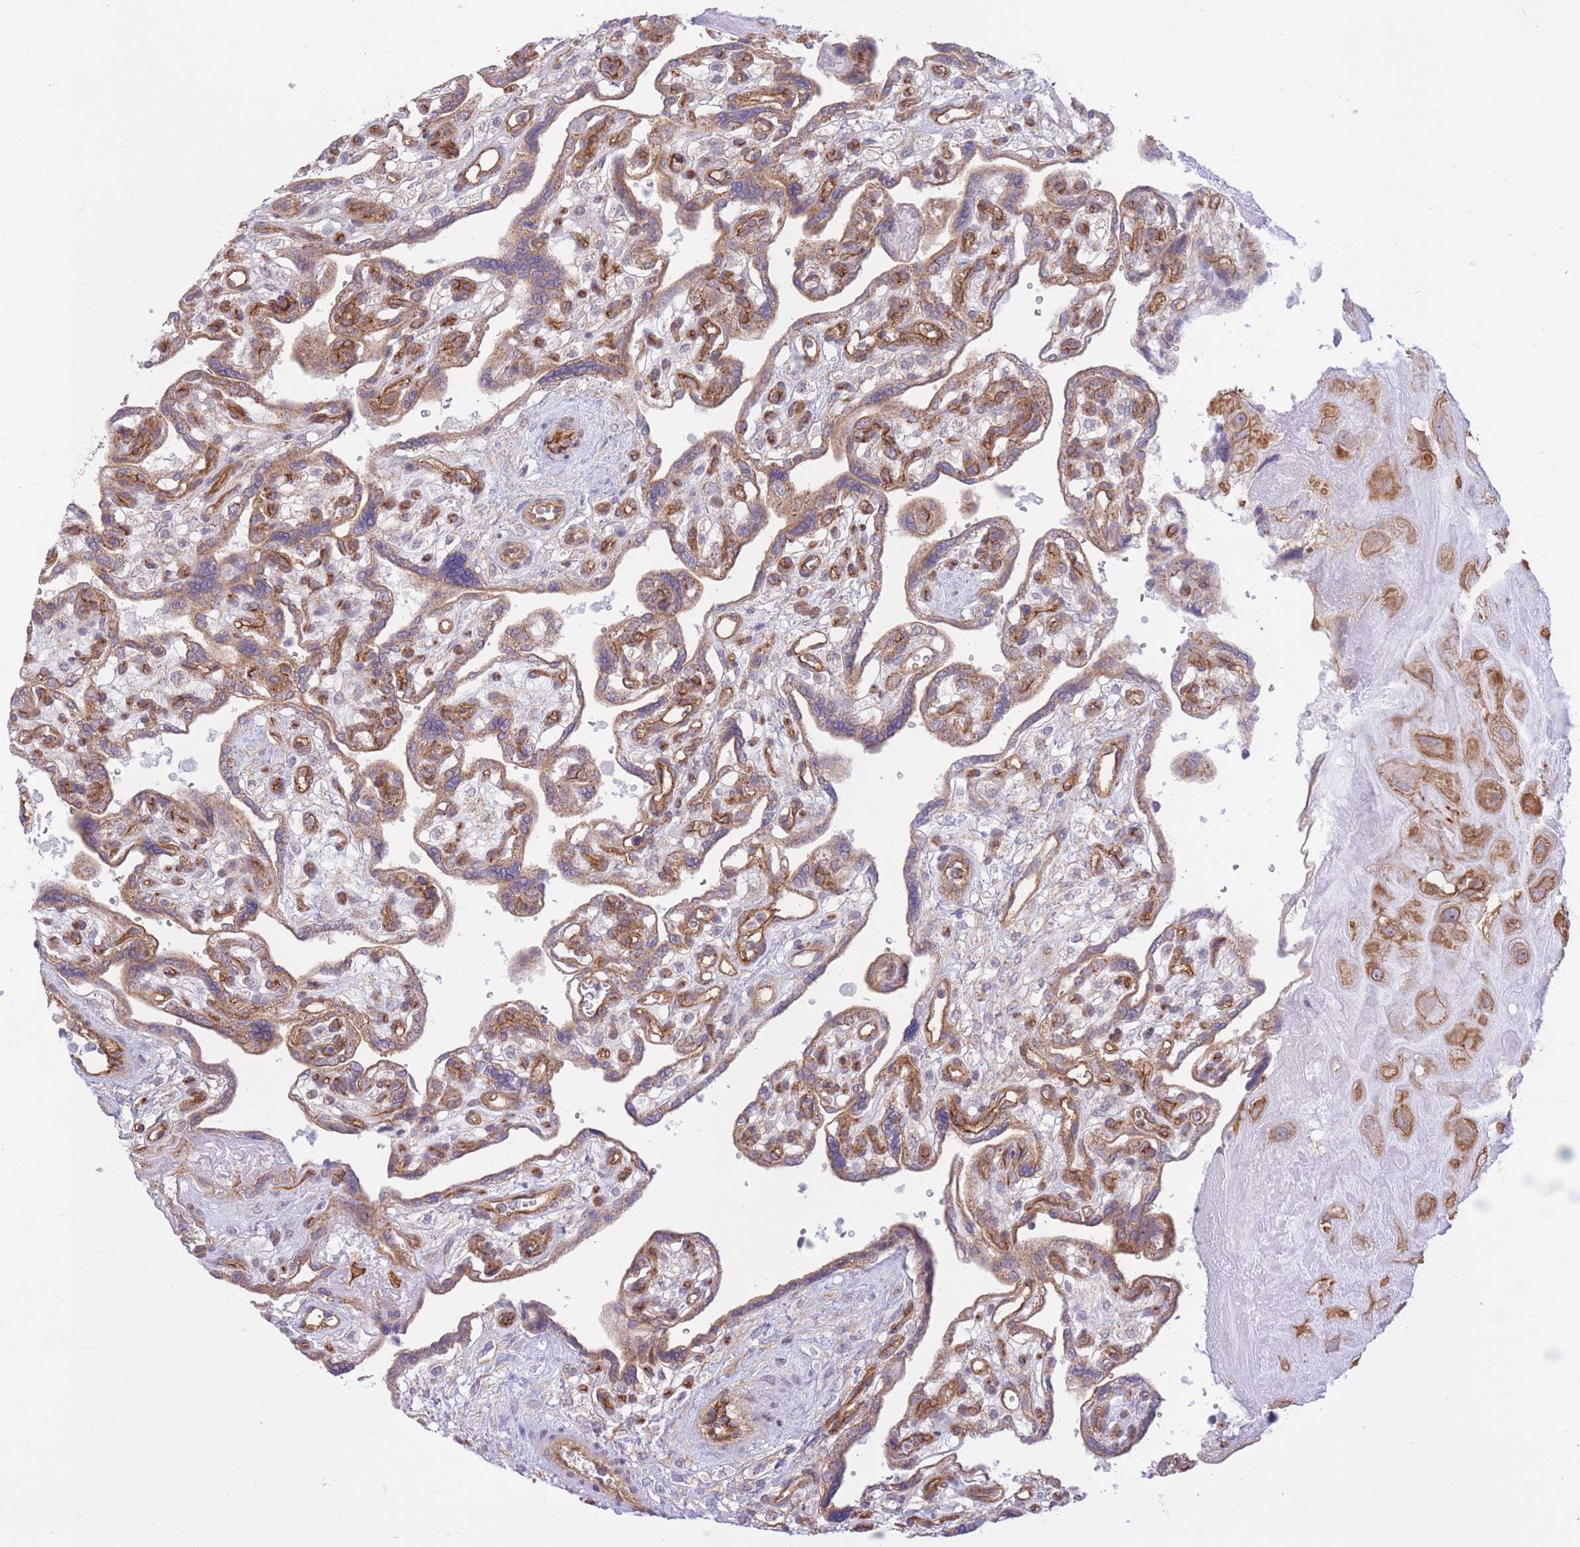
{"staining": {"intensity": "moderate", "quantity": ">75%", "location": "cytoplasmic/membranous"}, "tissue": "placenta", "cell_type": "Decidual cells", "image_type": "normal", "snomed": [{"axis": "morphology", "description": "Normal tissue, NOS"}, {"axis": "topography", "description": "Placenta"}], "caption": "A high-resolution micrograph shows immunohistochemistry (IHC) staining of normal placenta, which displays moderate cytoplasmic/membranous expression in about >75% of decidual cells. Using DAB (brown) and hematoxylin (blue) stains, captured at high magnification using brightfield microscopy.", "gene": "MRPS31", "patient": {"sex": "female", "age": 39}}